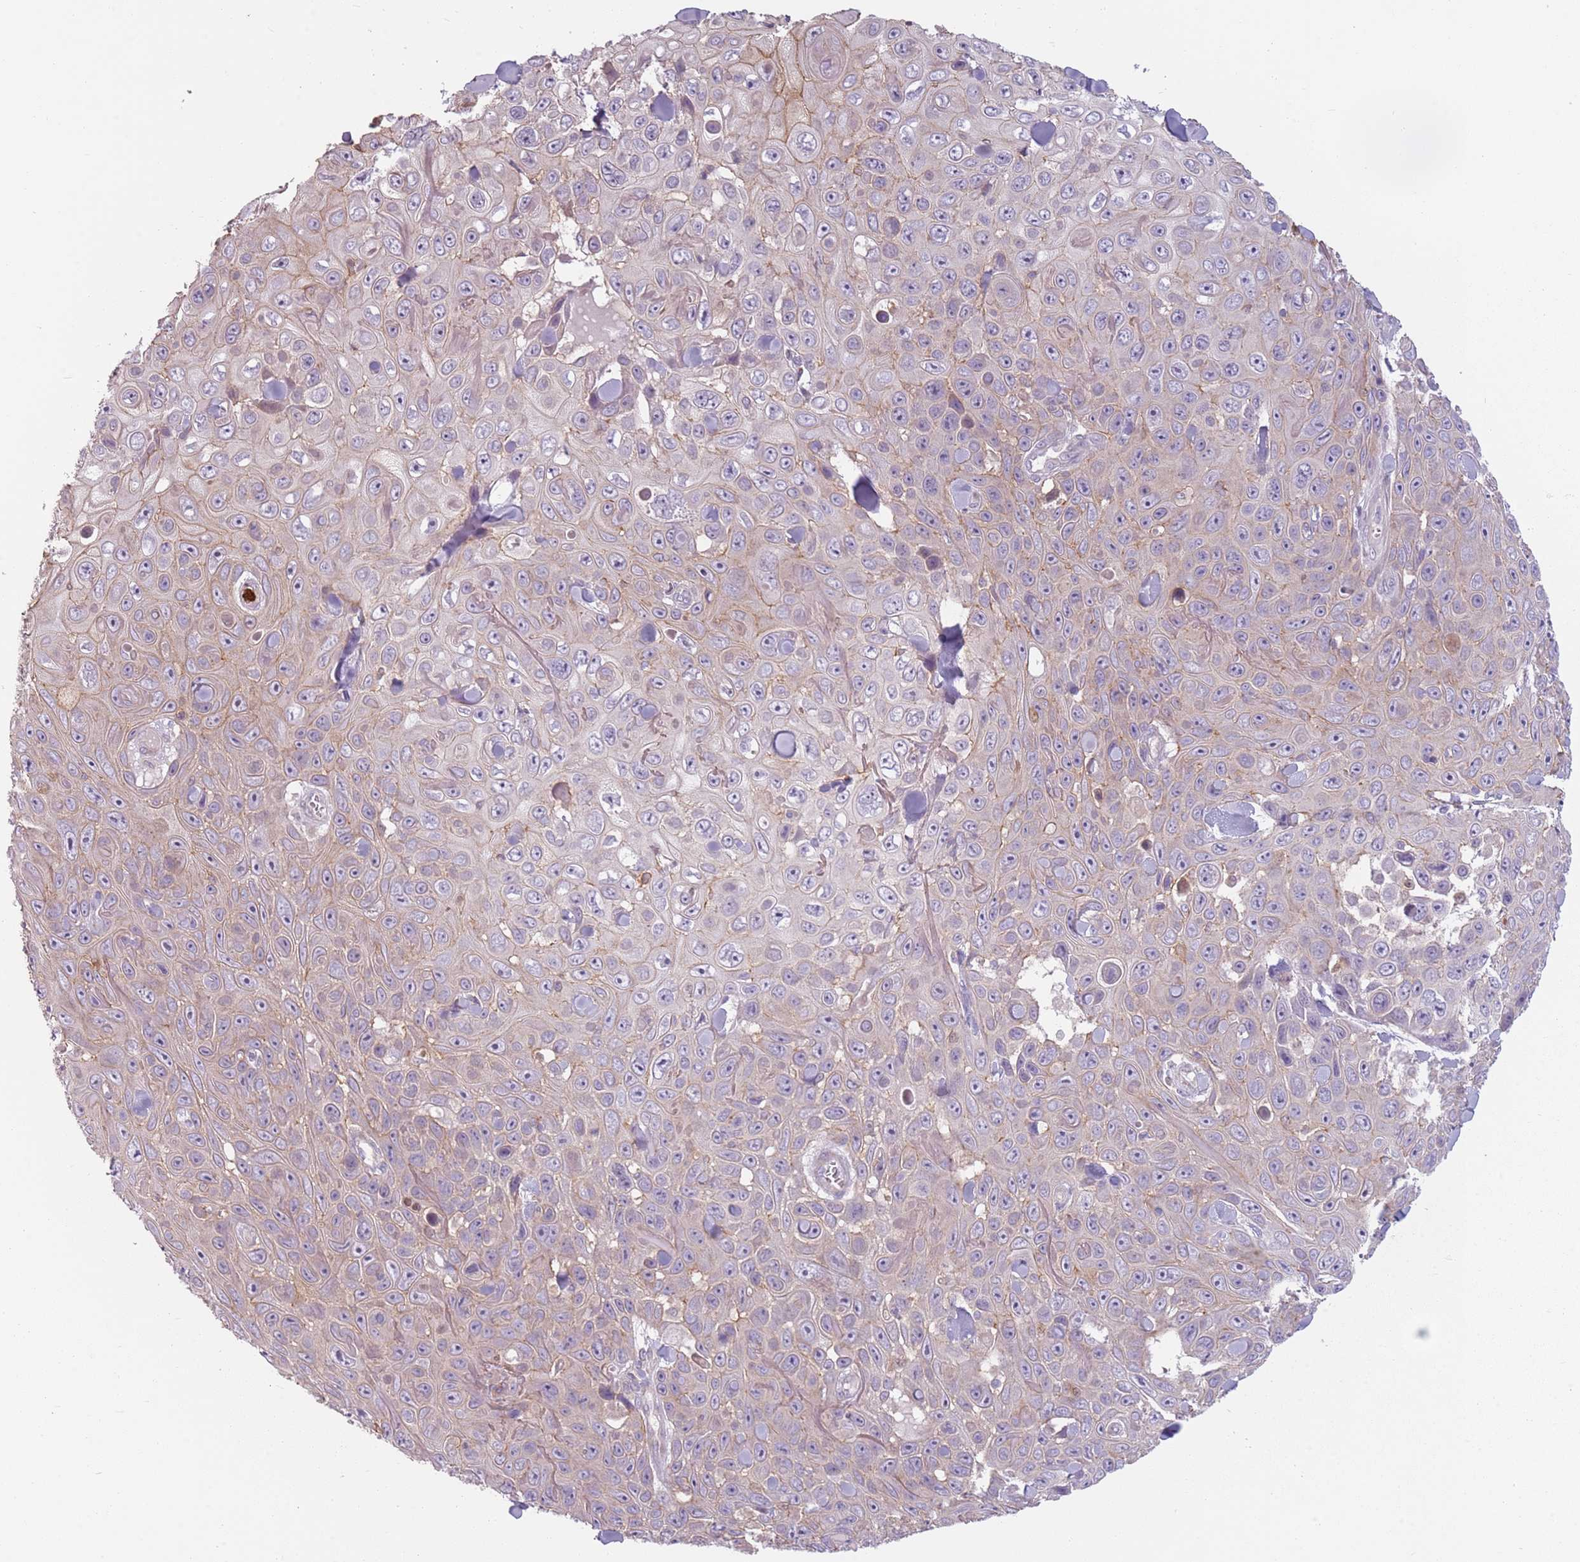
{"staining": {"intensity": "weak", "quantity": "<25%", "location": "cytoplasmic/membranous"}, "tissue": "skin cancer", "cell_type": "Tumor cells", "image_type": "cancer", "snomed": [{"axis": "morphology", "description": "Squamous cell carcinoma, NOS"}, {"axis": "topography", "description": "Skin"}], "caption": "There is no significant positivity in tumor cells of skin cancer.", "gene": "SPAG4", "patient": {"sex": "male", "age": 82}}